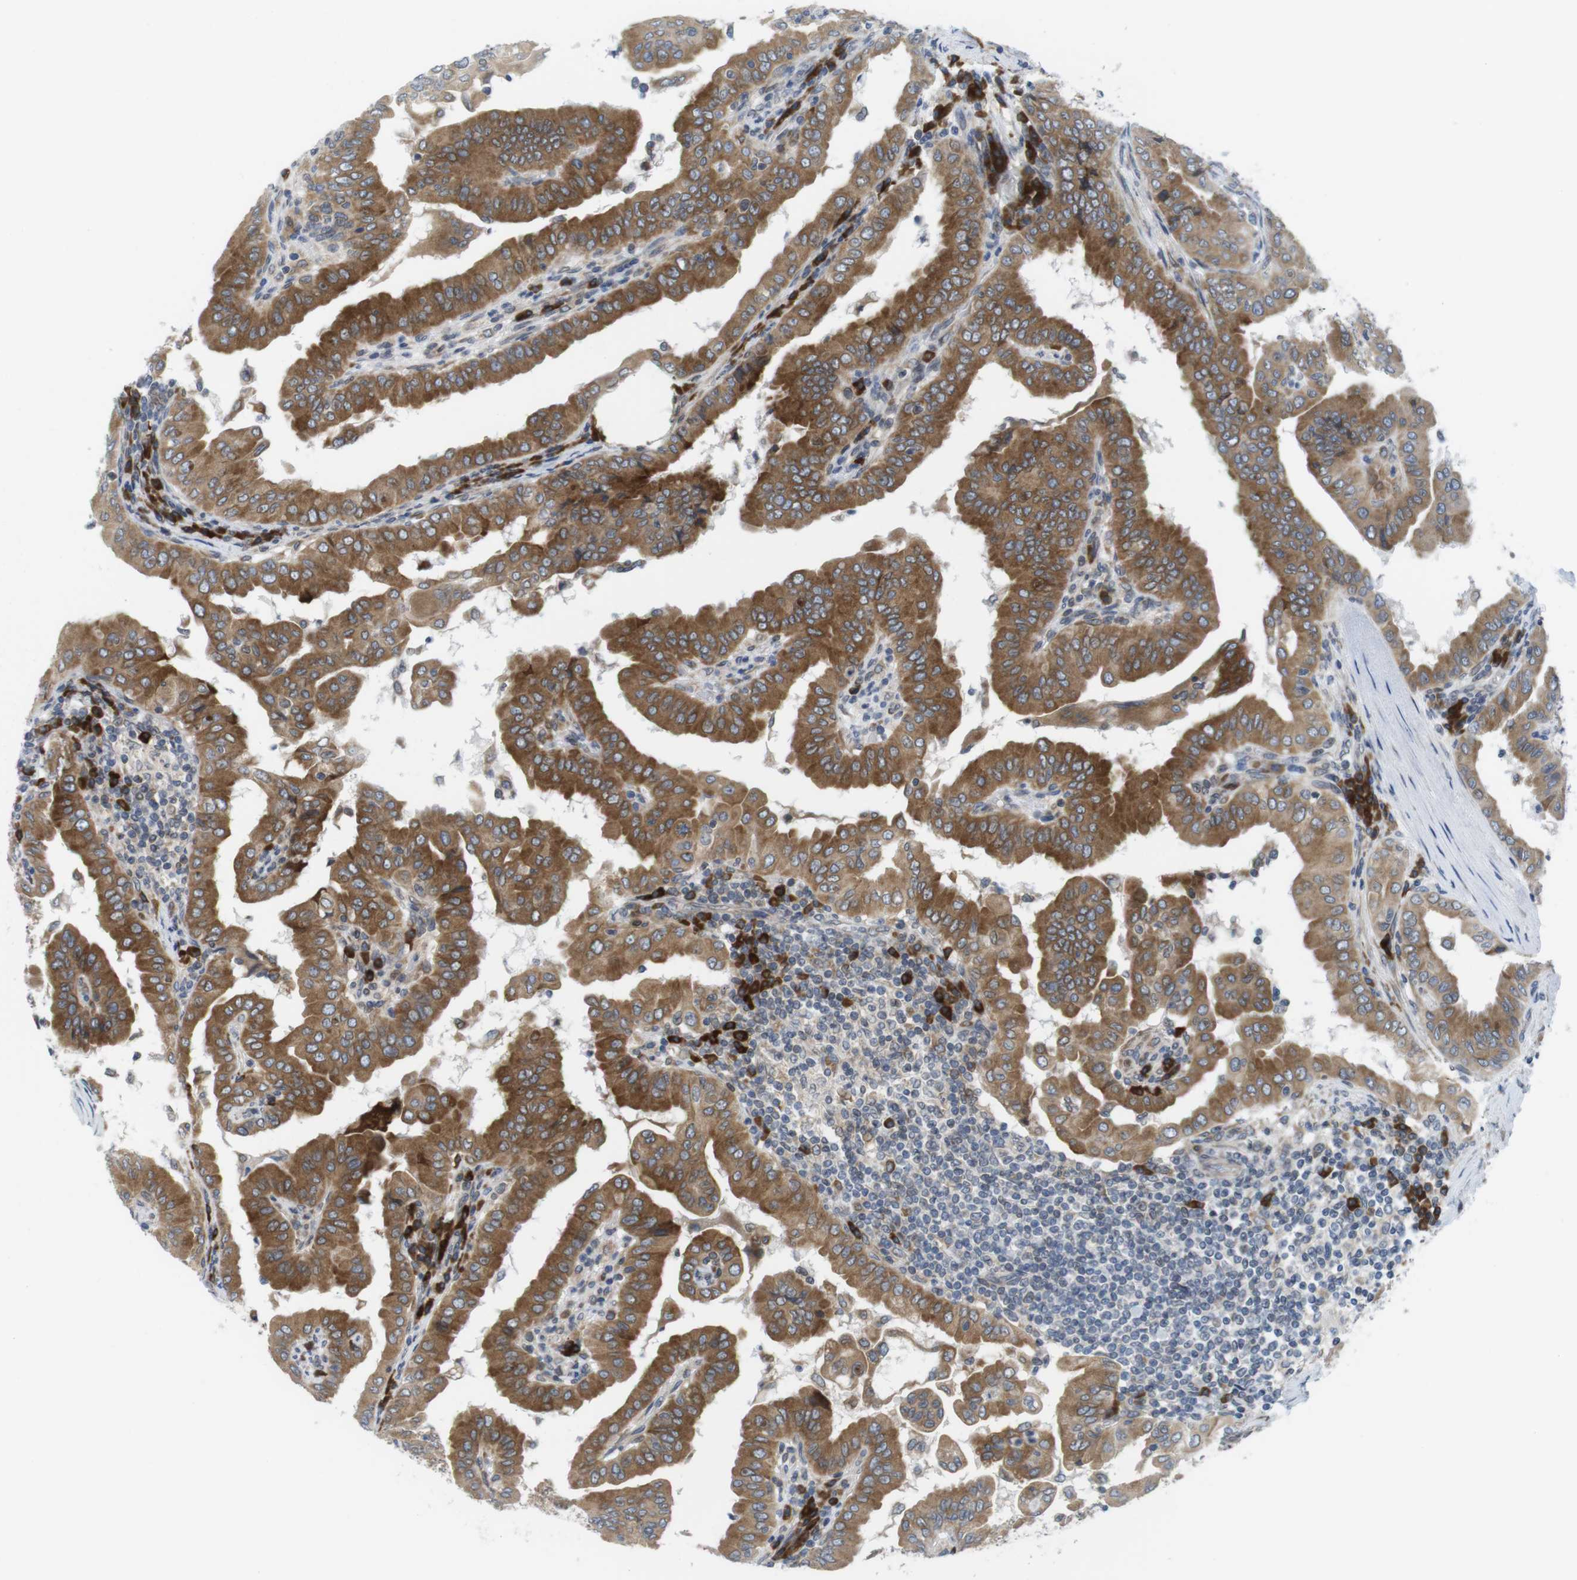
{"staining": {"intensity": "moderate", "quantity": ">75%", "location": "cytoplasmic/membranous"}, "tissue": "thyroid cancer", "cell_type": "Tumor cells", "image_type": "cancer", "snomed": [{"axis": "morphology", "description": "Papillary adenocarcinoma, NOS"}, {"axis": "topography", "description": "Thyroid gland"}], "caption": "Thyroid cancer was stained to show a protein in brown. There is medium levels of moderate cytoplasmic/membranous positivity in about >75% of tumor cells. The staining was performed using DAB (3,3'-diaminobenzidine), with brown indicating positive protein expression. Nuclei are stained blue with hematoxylin.", "gene": "ERGIC3", "patient": {"sex": "male", "age": 33}}